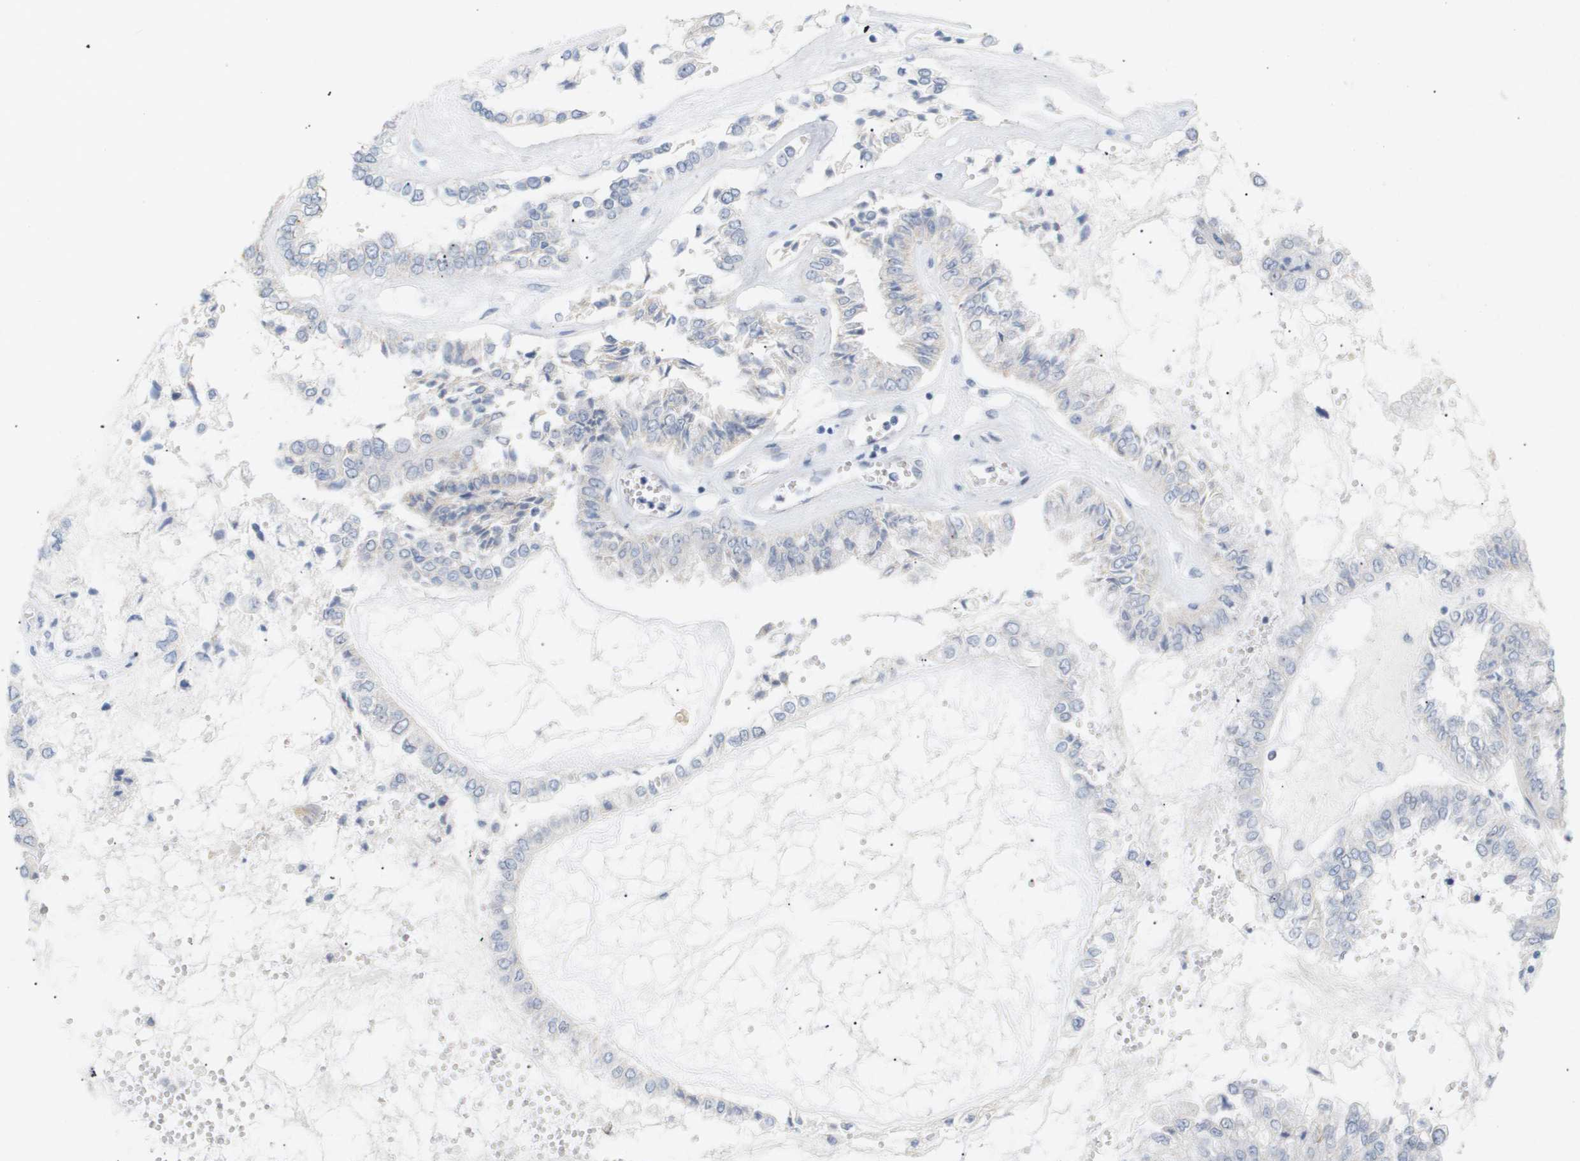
{"staining": {"intensity": "negative", "quantity": "none", "location": "none"}, "tissue": "liver cancer", "cell_type": "Tumor cells", "image_type": "cancer", "snomed": [{"axis": "morphology", "description": "Cholangiocarcinoma"}, {"axis": "topography", "description": "Liver"}], "caption": "Cholangiocarcinoma (liver) was stained to show a protein in brown. There is no significant staining in tumor cells.", "gene": "PPARD", "patient": {"sex": "female", "age": 79}}